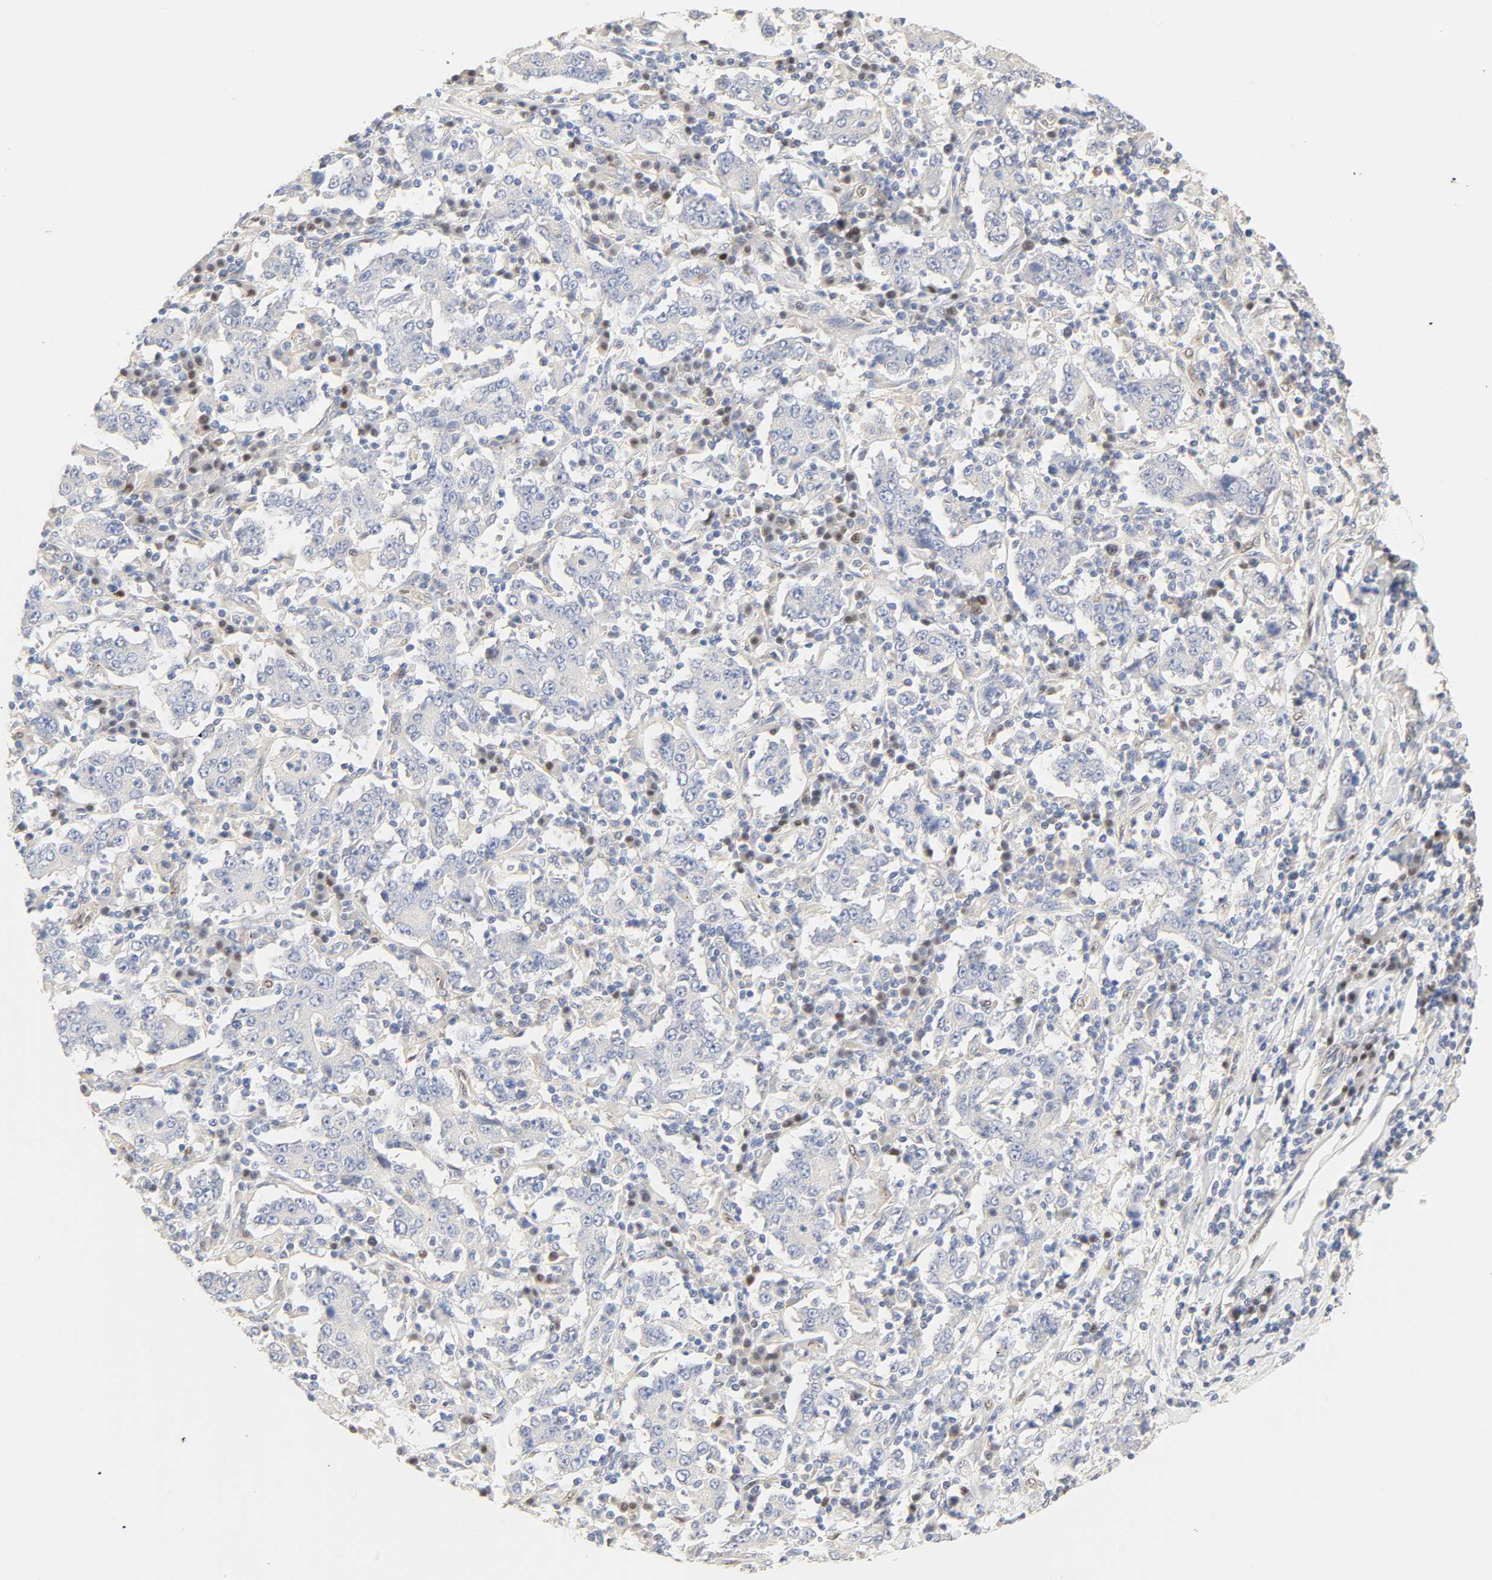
{"staining": {"intensity": "negative", "quantity": "none", "location": "none"}, "tissue": "stomach cancer", "cell_type": "Tumor cells", "image_type": "cancer", "snomed": [{"axis": "morphology", "description": "Normal tissue, NOS"}, {"axis": "morphology", "description": "Adenocarcinoma, NOS"}, {"axis": "topography", "description": "Stomach, upper"}, {"axis": "topography", "description": "Stomach"}], "caption": "Immunohistochemical staining of stomach cancer (adenocarcinoma) shows no significant staining in tumor cells.", "gene": "BORCS8-MEF2B", "patient": {"sex": "male", "age": 59}}